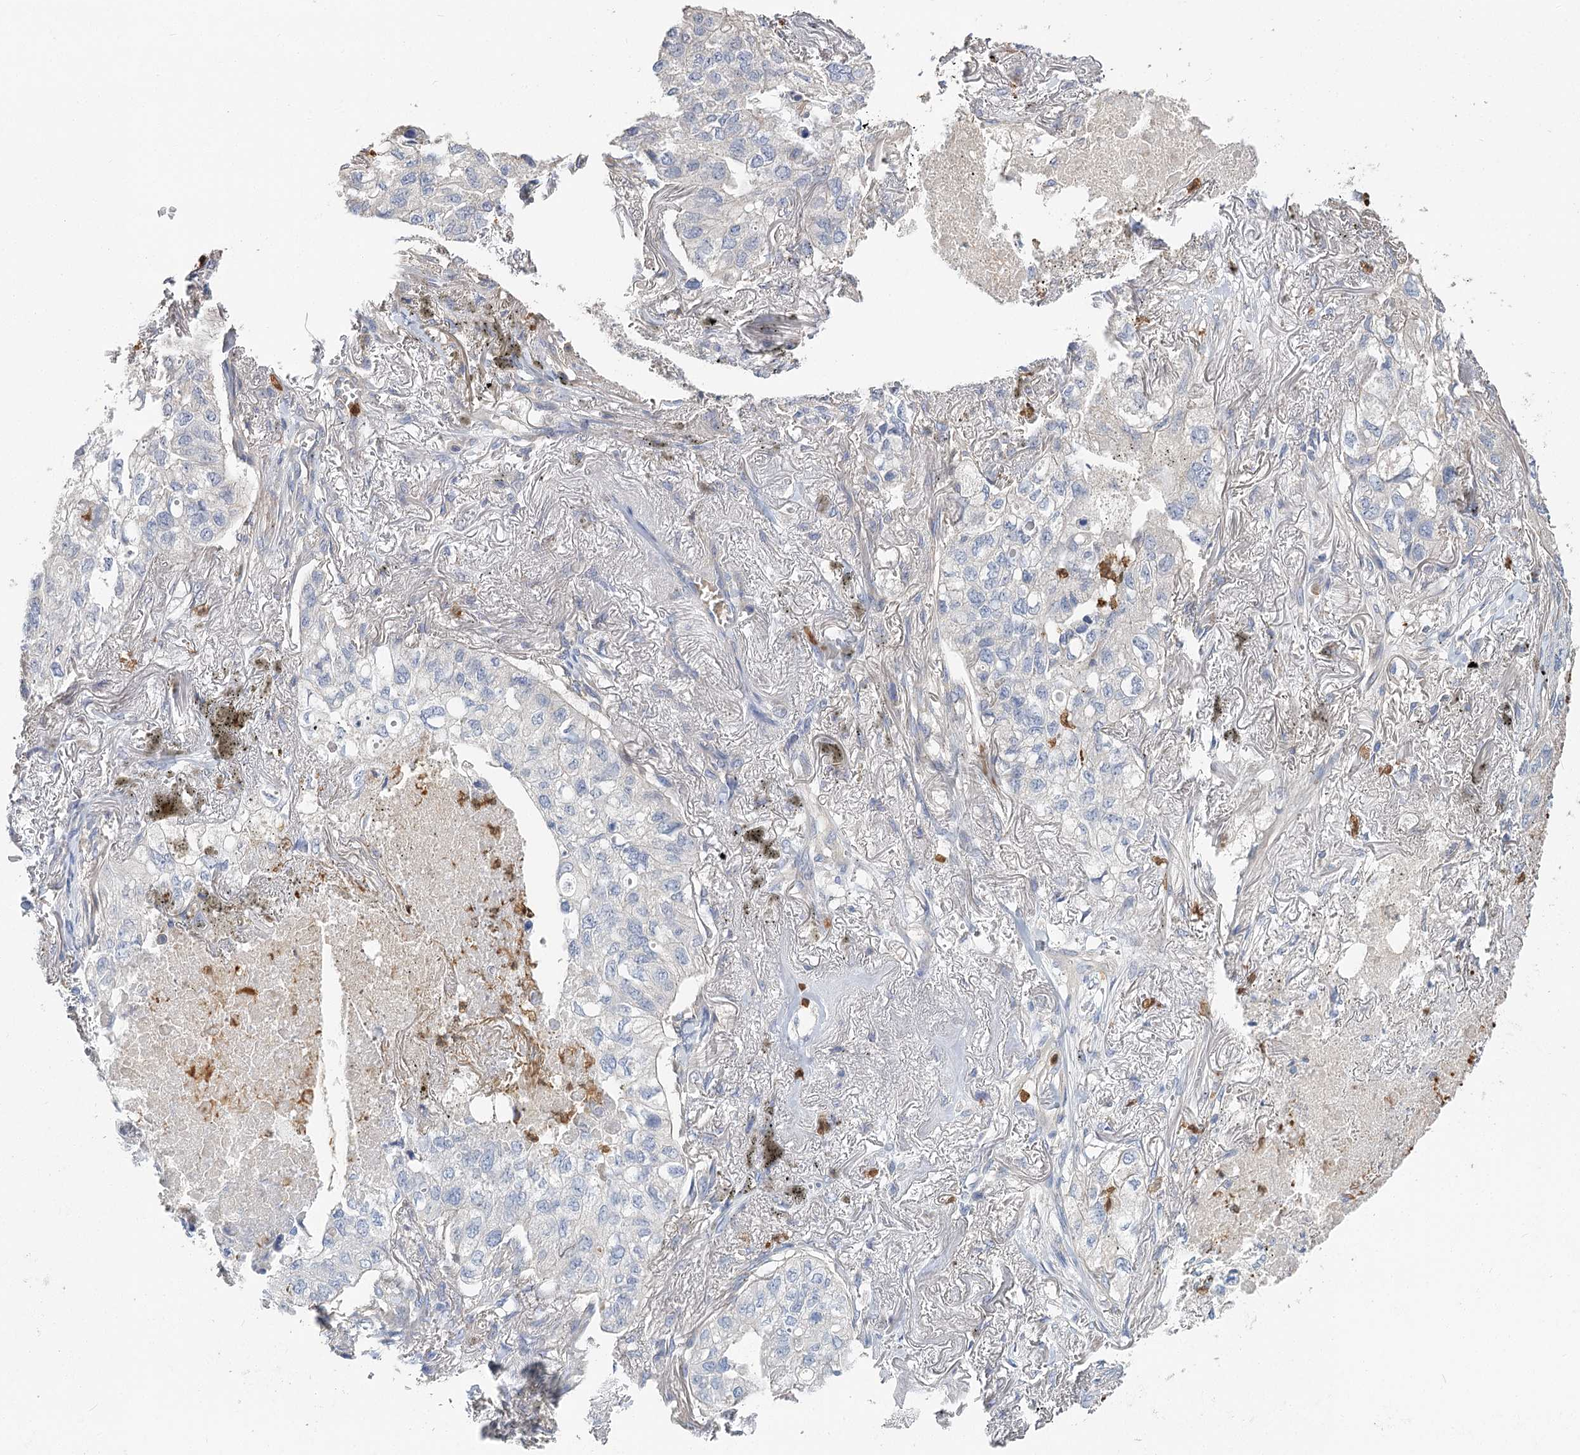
{"staining": {"intensity": "negative", "quantity": "none", "location": "none"}, "tissue": "lung cancer", "cell_type": "Tumor cells", "image_type": "cancer", "snomed": [{"axis": "morphology", "description": "Adenocarcinoma, NOS"}, {"axis": "topography", "description": "Lung"}], "caption": "Tumor cells show no significant staining in lung cancer.", "gene": "EPB41L5", "patient": {"sex": "male", "age": 65}}